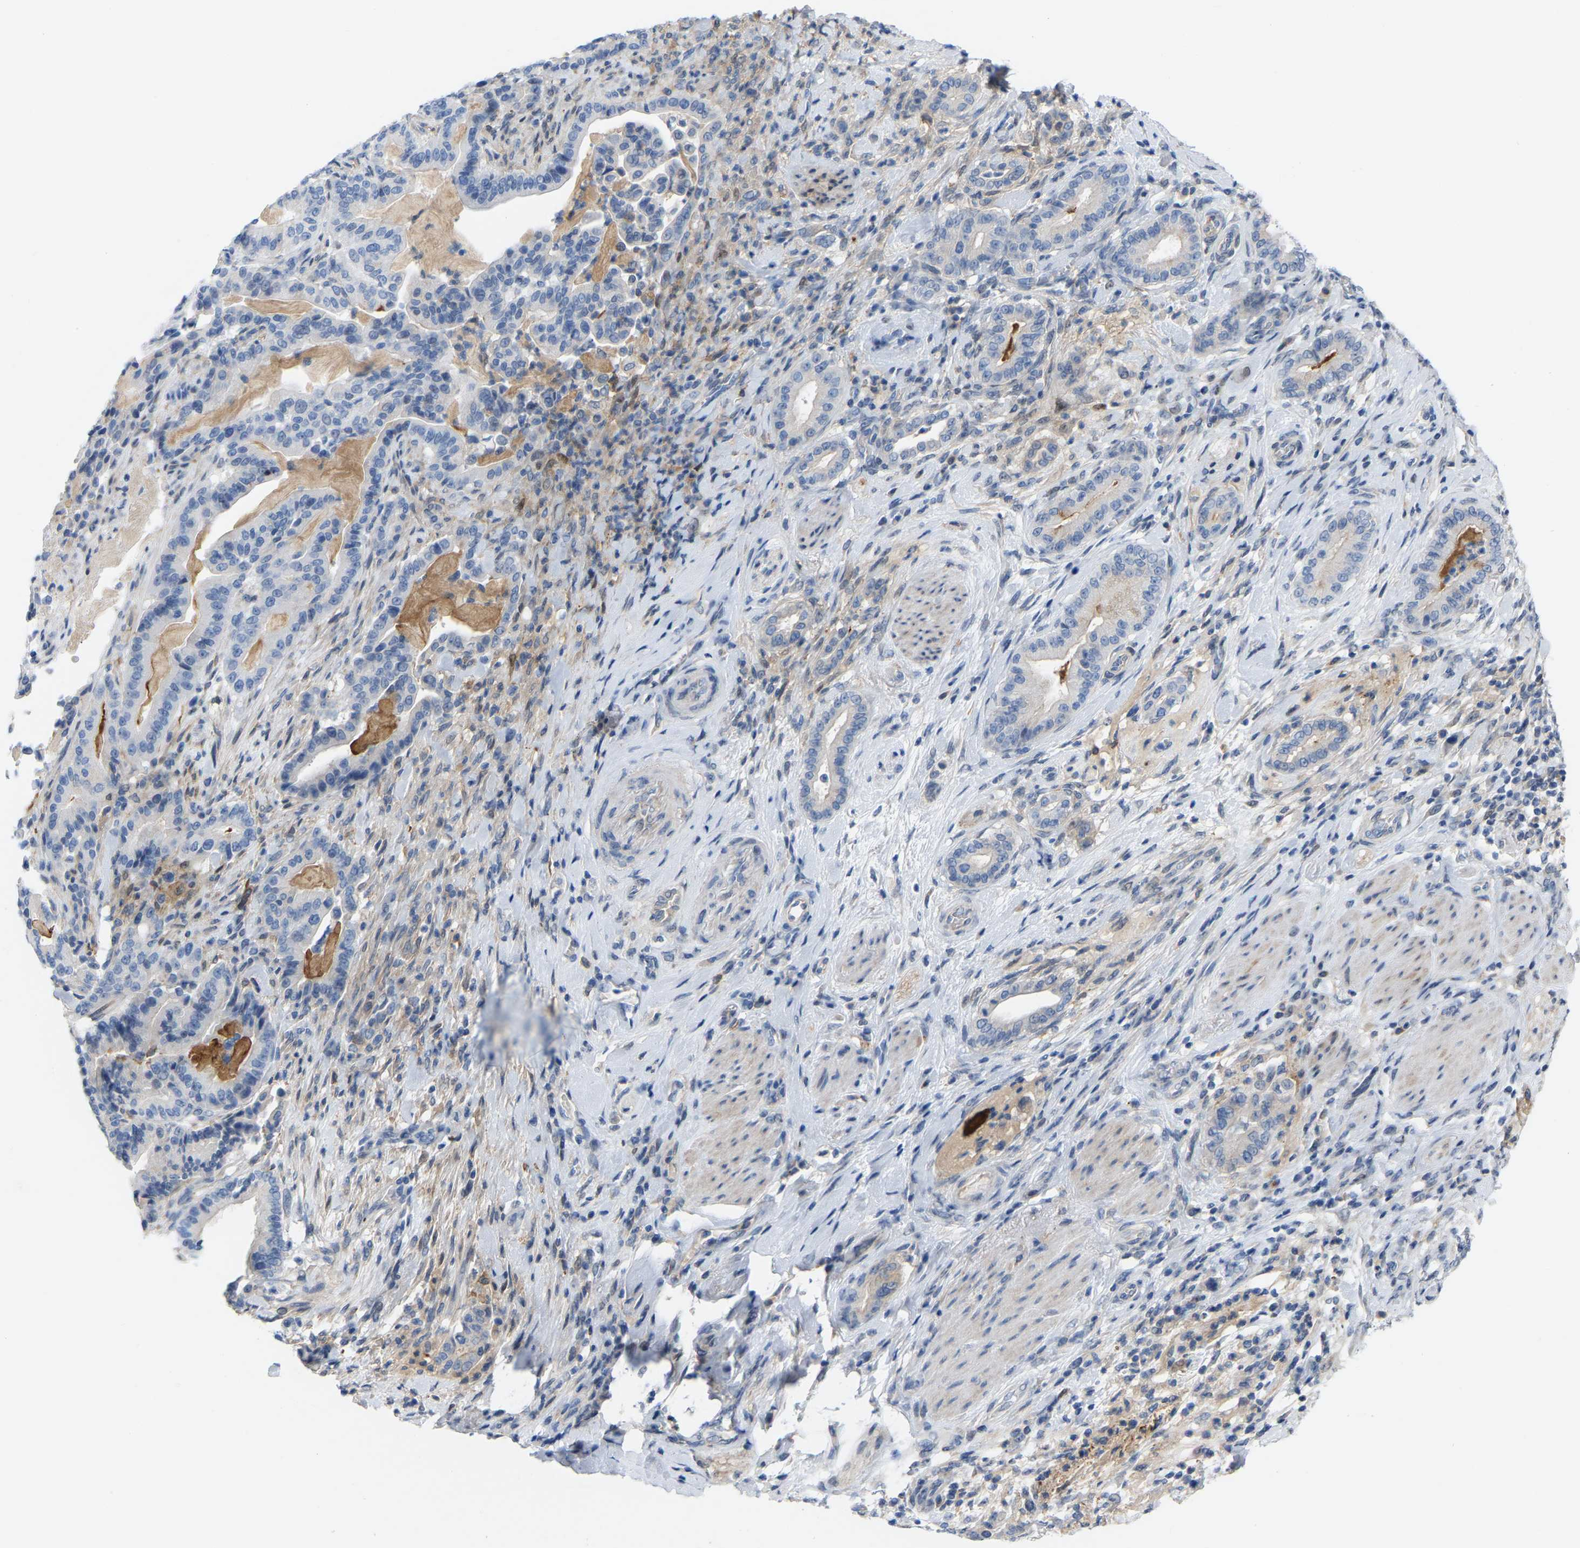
{"staining": {"intensity": "negative", "quantity": "none", "location": "none"}, "tissue": "pancreatic cancer", "cell_type": "Tumor cells", "image_type": "cancer", "snomed": [{"axis": "morphology", "description": "Normal tissue, NOS"}, {"axis": "morphology", "description": "Adenocarcinoma, NOS"}, {"axis": "topography", "description": "Pancreas"}], "caption": "There is no significant expression in tumor cells of adenocarcinoma (pancreatic).", "gene": "ABTB2", "patient": {"sex": "male", "age": 63}}